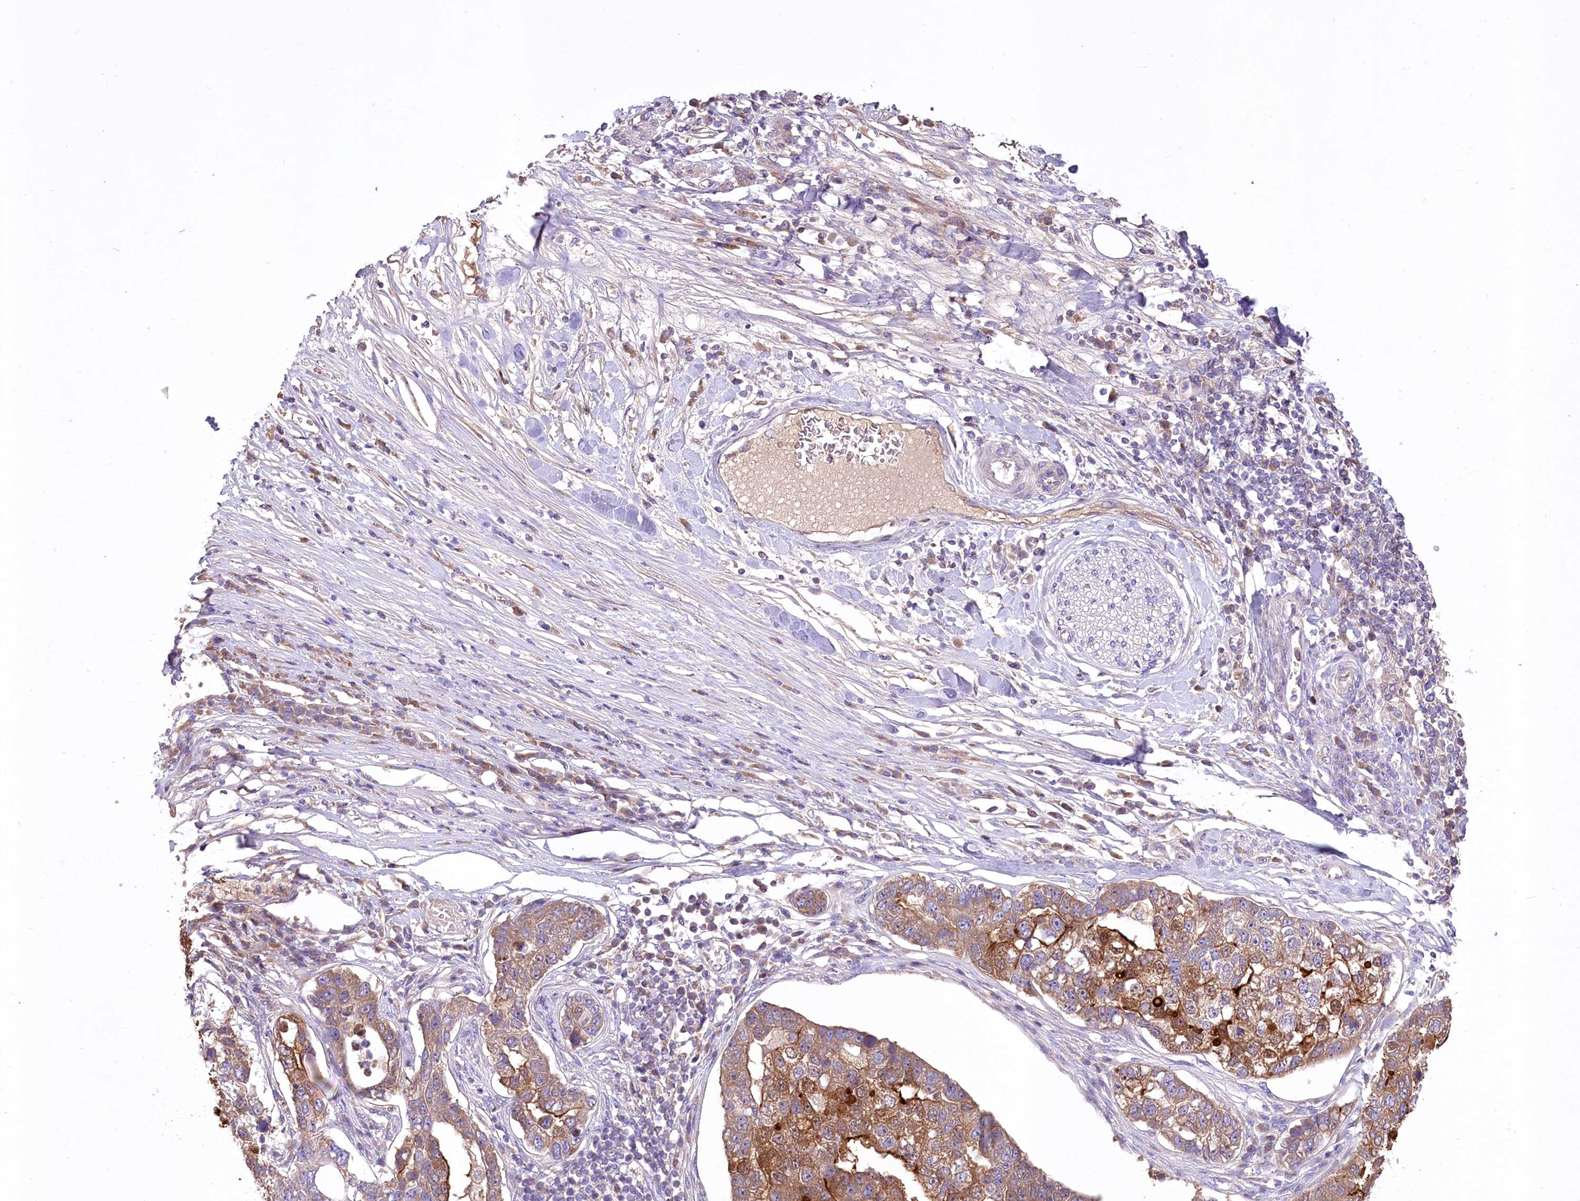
{"staining": {"intensity": "strong", "quantity": "25%-75%", "location": "cytoplasmic/membranous"}, "tissue": "pancreatic cancer", "cell_type": "Tumor cells", "image_type": "cancer", "snomed": [{"axis": "morphology", "description": "Adenocarcinoma, NOS"}, {"axis": "topography", "description": "Pancreas"}], "caption": "Strong cytoplasmic/membranous protein expression is present in about 25%-75% of tumor cells in pancreatic adenocarcinoma.", "gene": "PBLD", "patient": {"sex": "female", "age": 61}}